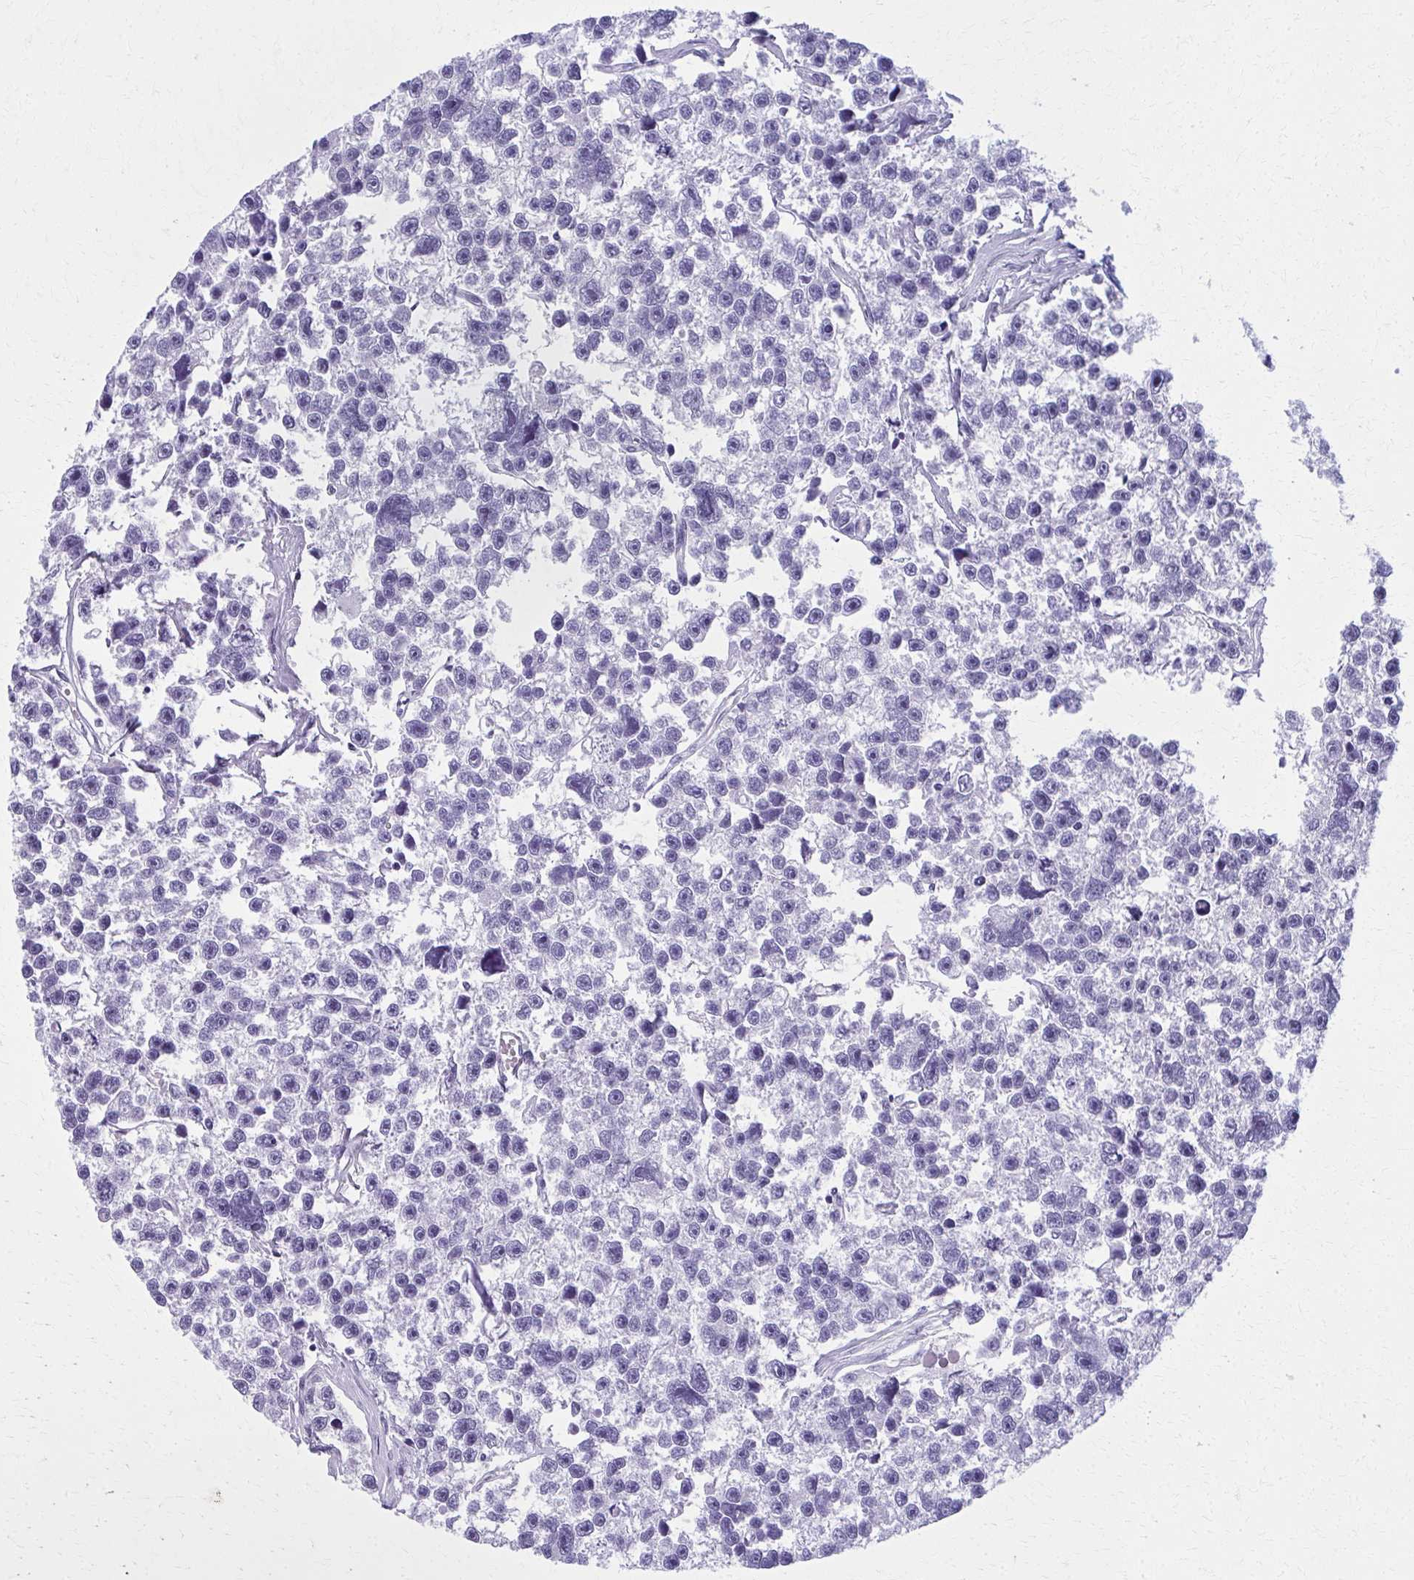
{"staining": {"intensity": "negative", "quantity": "none", "location": "none"}, "tissue": "testis cancer", "cell_type": "Tumor cells", "image_type": "cancer", "snomed": [{"axis": "morphology", "description": "Seminoma, NOS"}, {"axis": "topography", "description": "Testis"}], "caption": "DAB immunohistochemical staining of human testis seminoma shows no significant positivity in tumor cells.", "gene": "SCLY", "patient": {"sex": "male", "age": 26}}